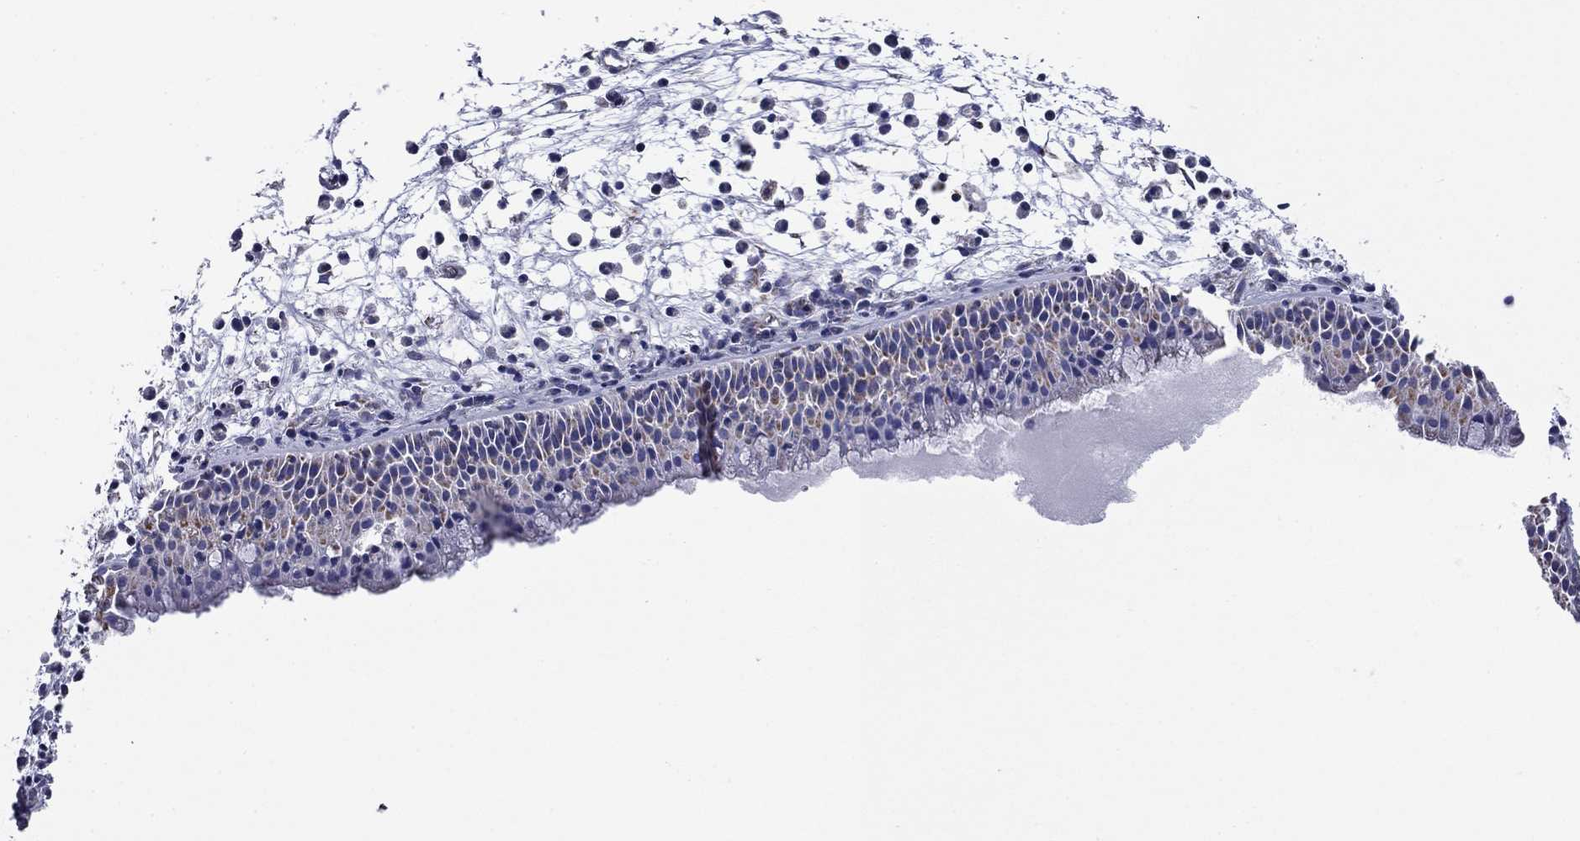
{"staining": {"intensity": "weak", "quantity": "25%-75%", "location": "cytoplasmic/membranous"}, "tissue": "nasopharynx", "cell_type": "Respiratory epithelial cells", "image_type": "normal", "snomed": [{"axis": "morphology", "description": "Normal tissue, NOS"}, {"axis": "topography", "description": "Nasopharynx"}], "caption": "A photomicrograph showing weak cytoplasmic/membranous positivity in about 25%-75% of respiratory epithelial cells in benign nasopharynx, as visualized by brown immunohistochemical staining.", "gene": "ACADSB", "patient": {"sex": "female", "age": 73}}